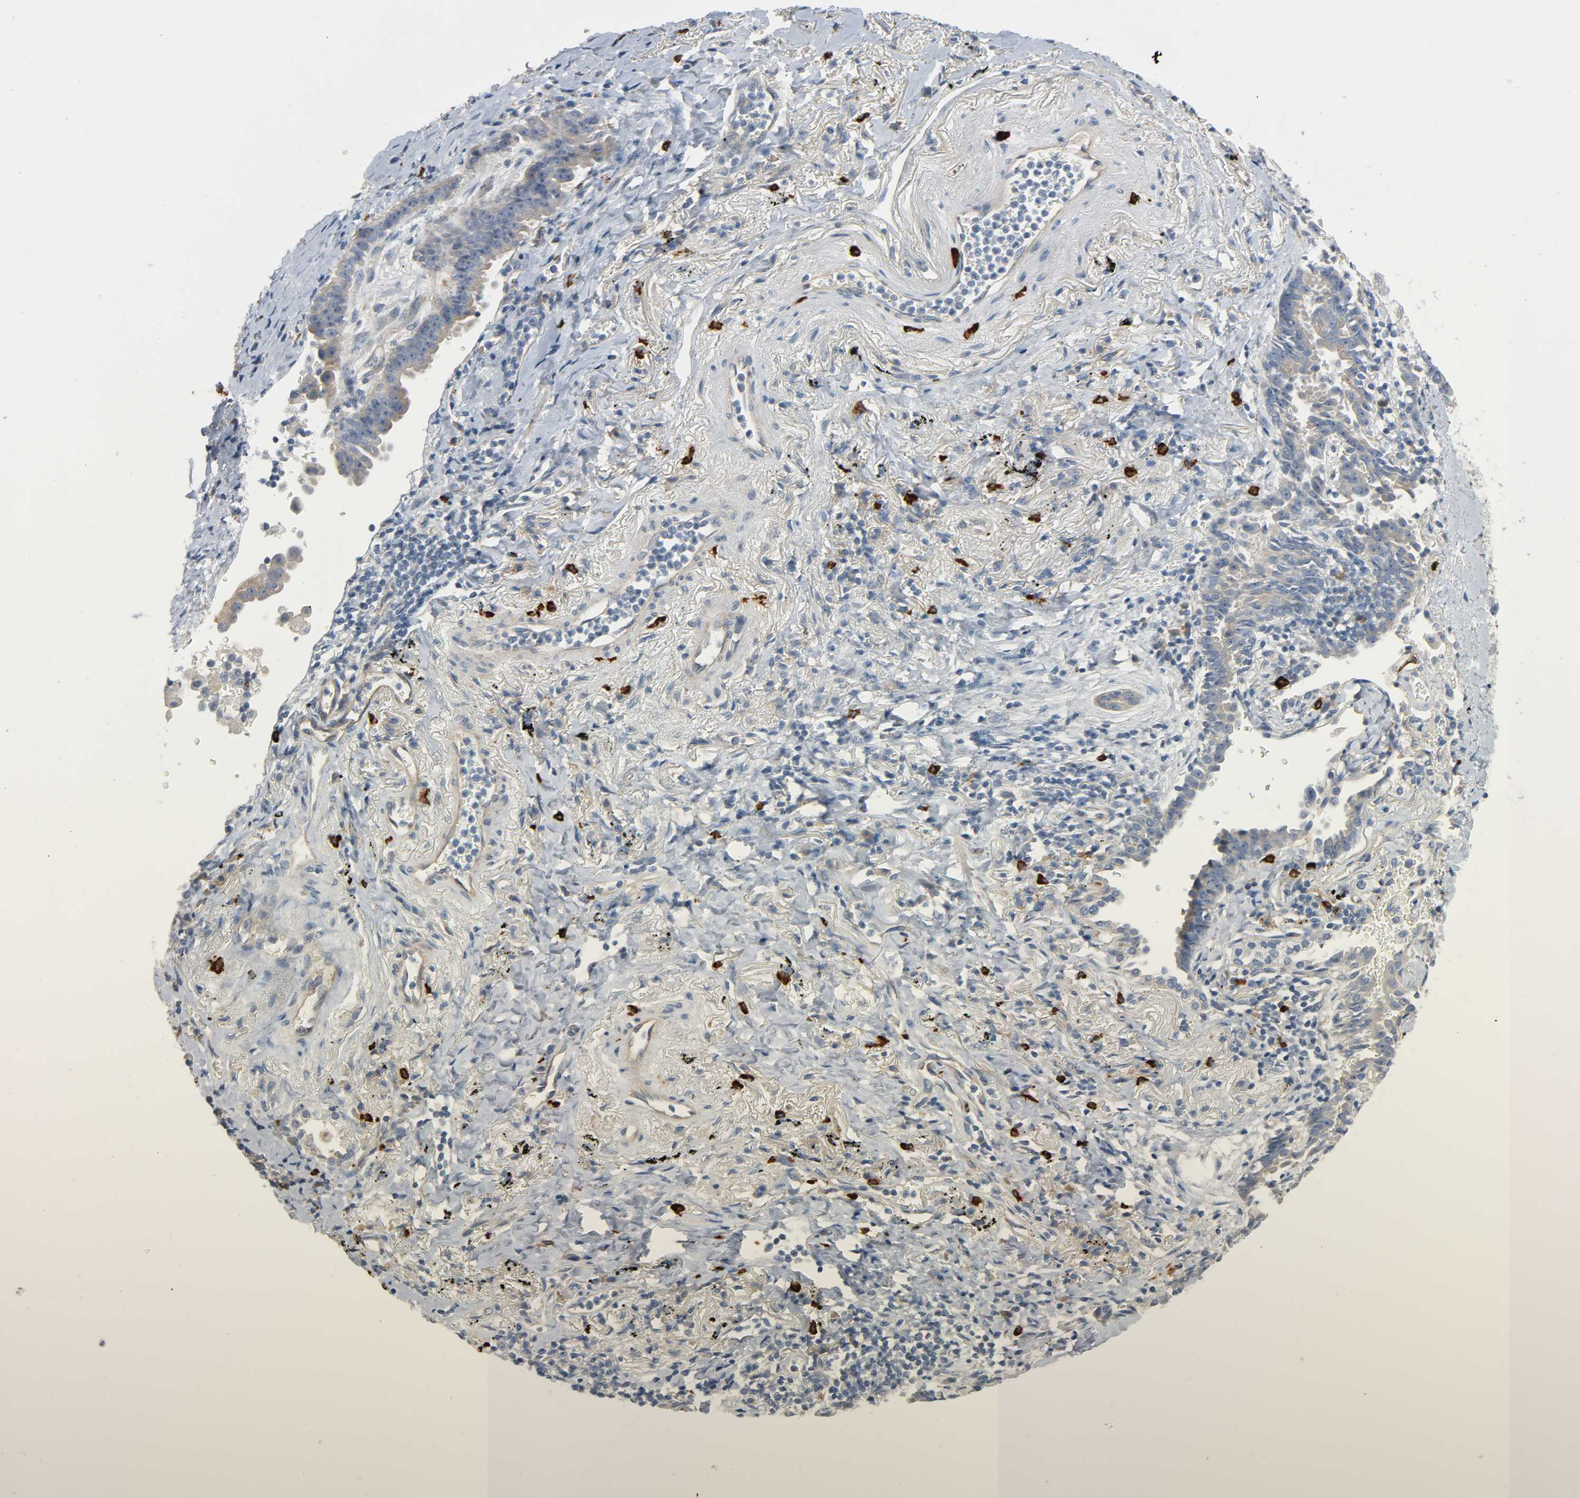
{"staining": {"intensity": "weak", "quantity": "25%-75%", "location": "cytoplasmic/membranous"}, "tissue": "lung cancer", "cell_type": "Tumor cells", "image_type": "cancer", "snomed": [{"axis": "morphology", "description": "Adenocarcinoma, NOS"}, {"axis": "topography", "description": "Lung"}], "caption": "There is low levels of weak cytoplasmic/membranous expression in tumor cells of adenocarcinoma (lung), as demonstrated by immunohistochemical staining (brown color).", "gene": "LIMCH1", "patient": {"sex": "female", "age": 64}}